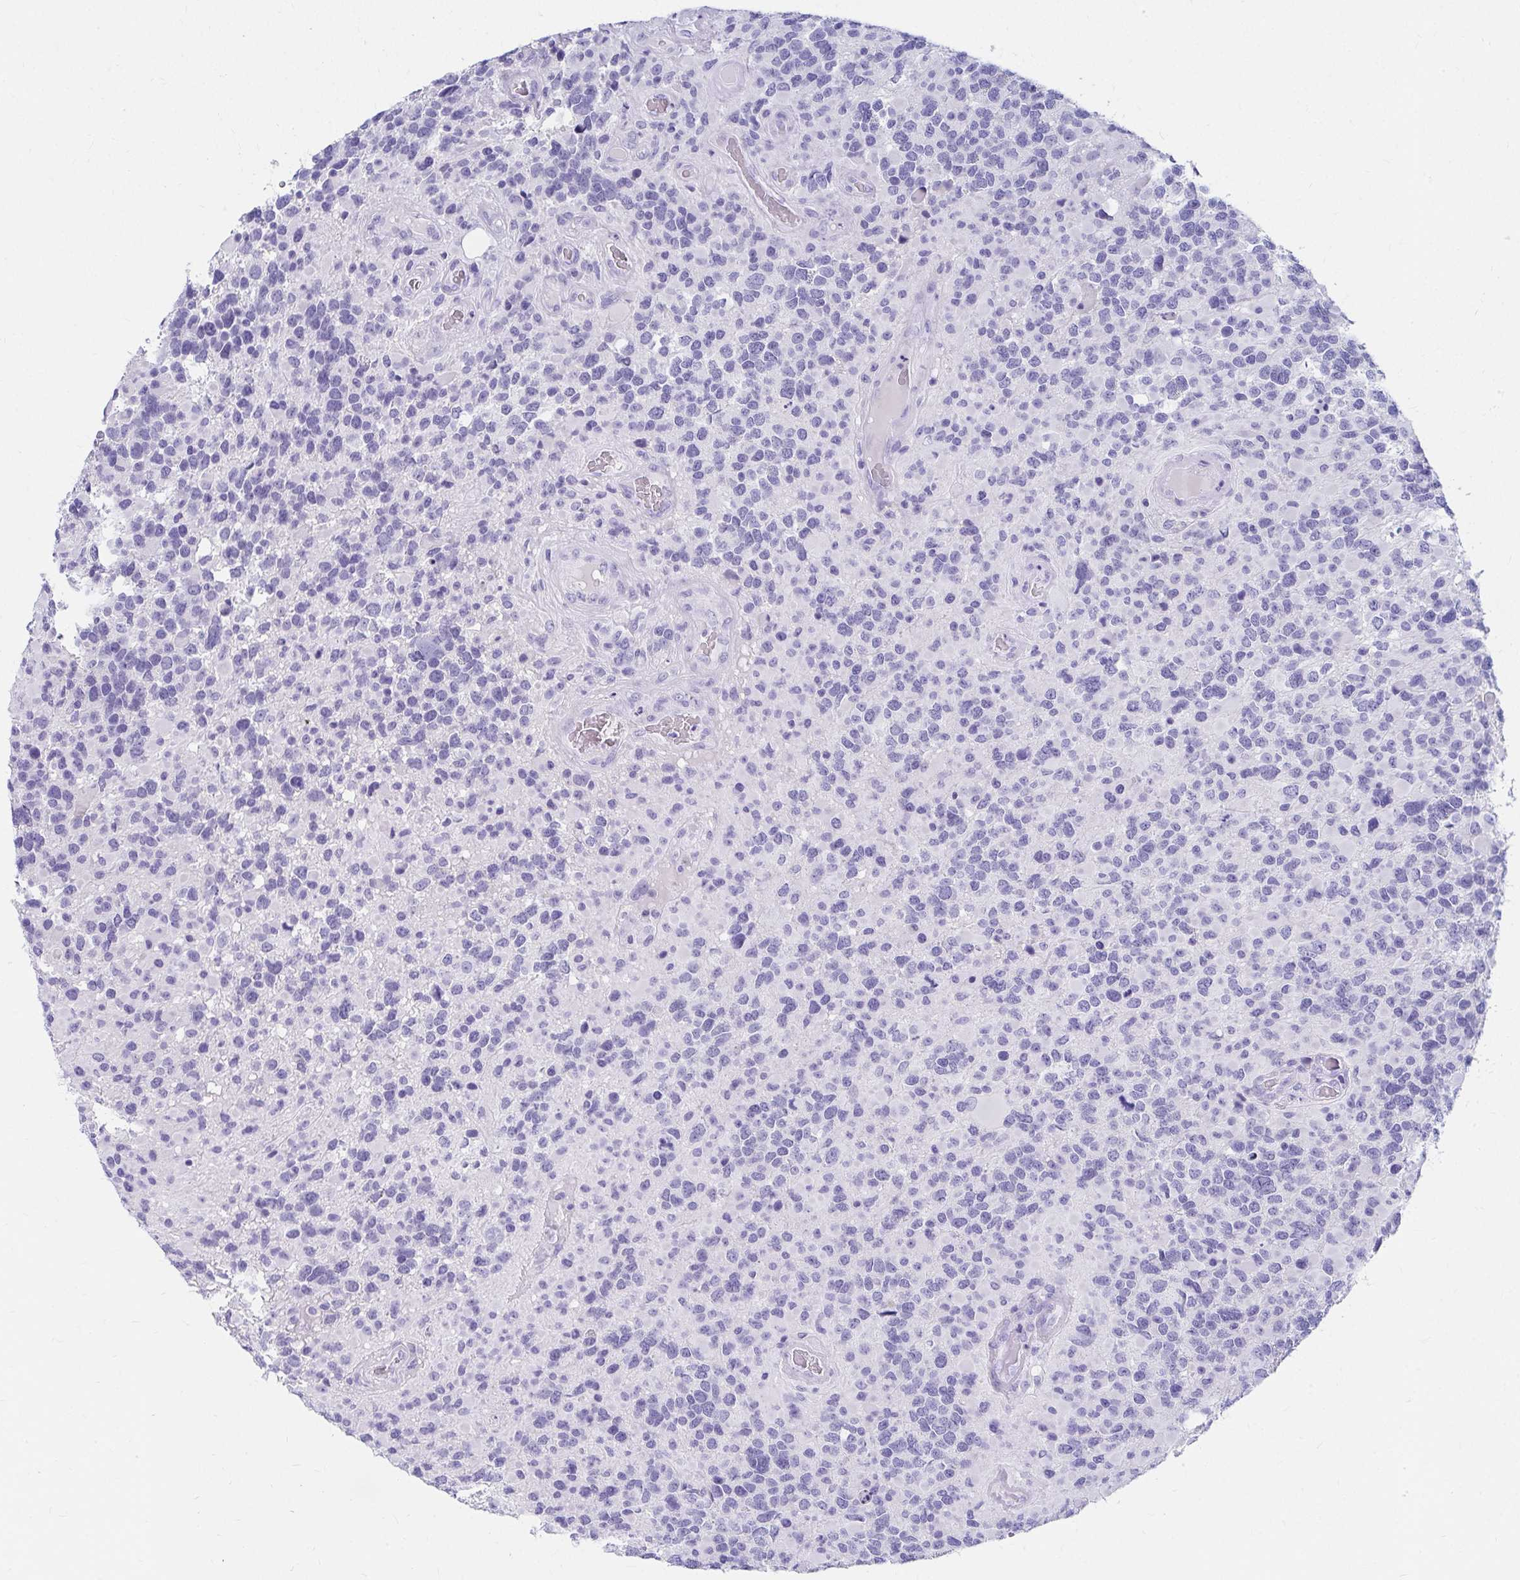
{"staining": {"intensity": "negative", "quantity": "none", "location": "none"}, "tissue": "glioma", "cell_type": "Tumor cells", "image_type": "cancer", "snomed": [{"axis": "morphology", "description": "Glioma, malignant, High grade"}, {"axis": "topography", "description": "Brain"}], "caption": "Tumor cells are negative for protein expression in human malignant glioma (high-grade).", "gene": "DPEP3", "patient": {"sex": "female", "age": 40}}